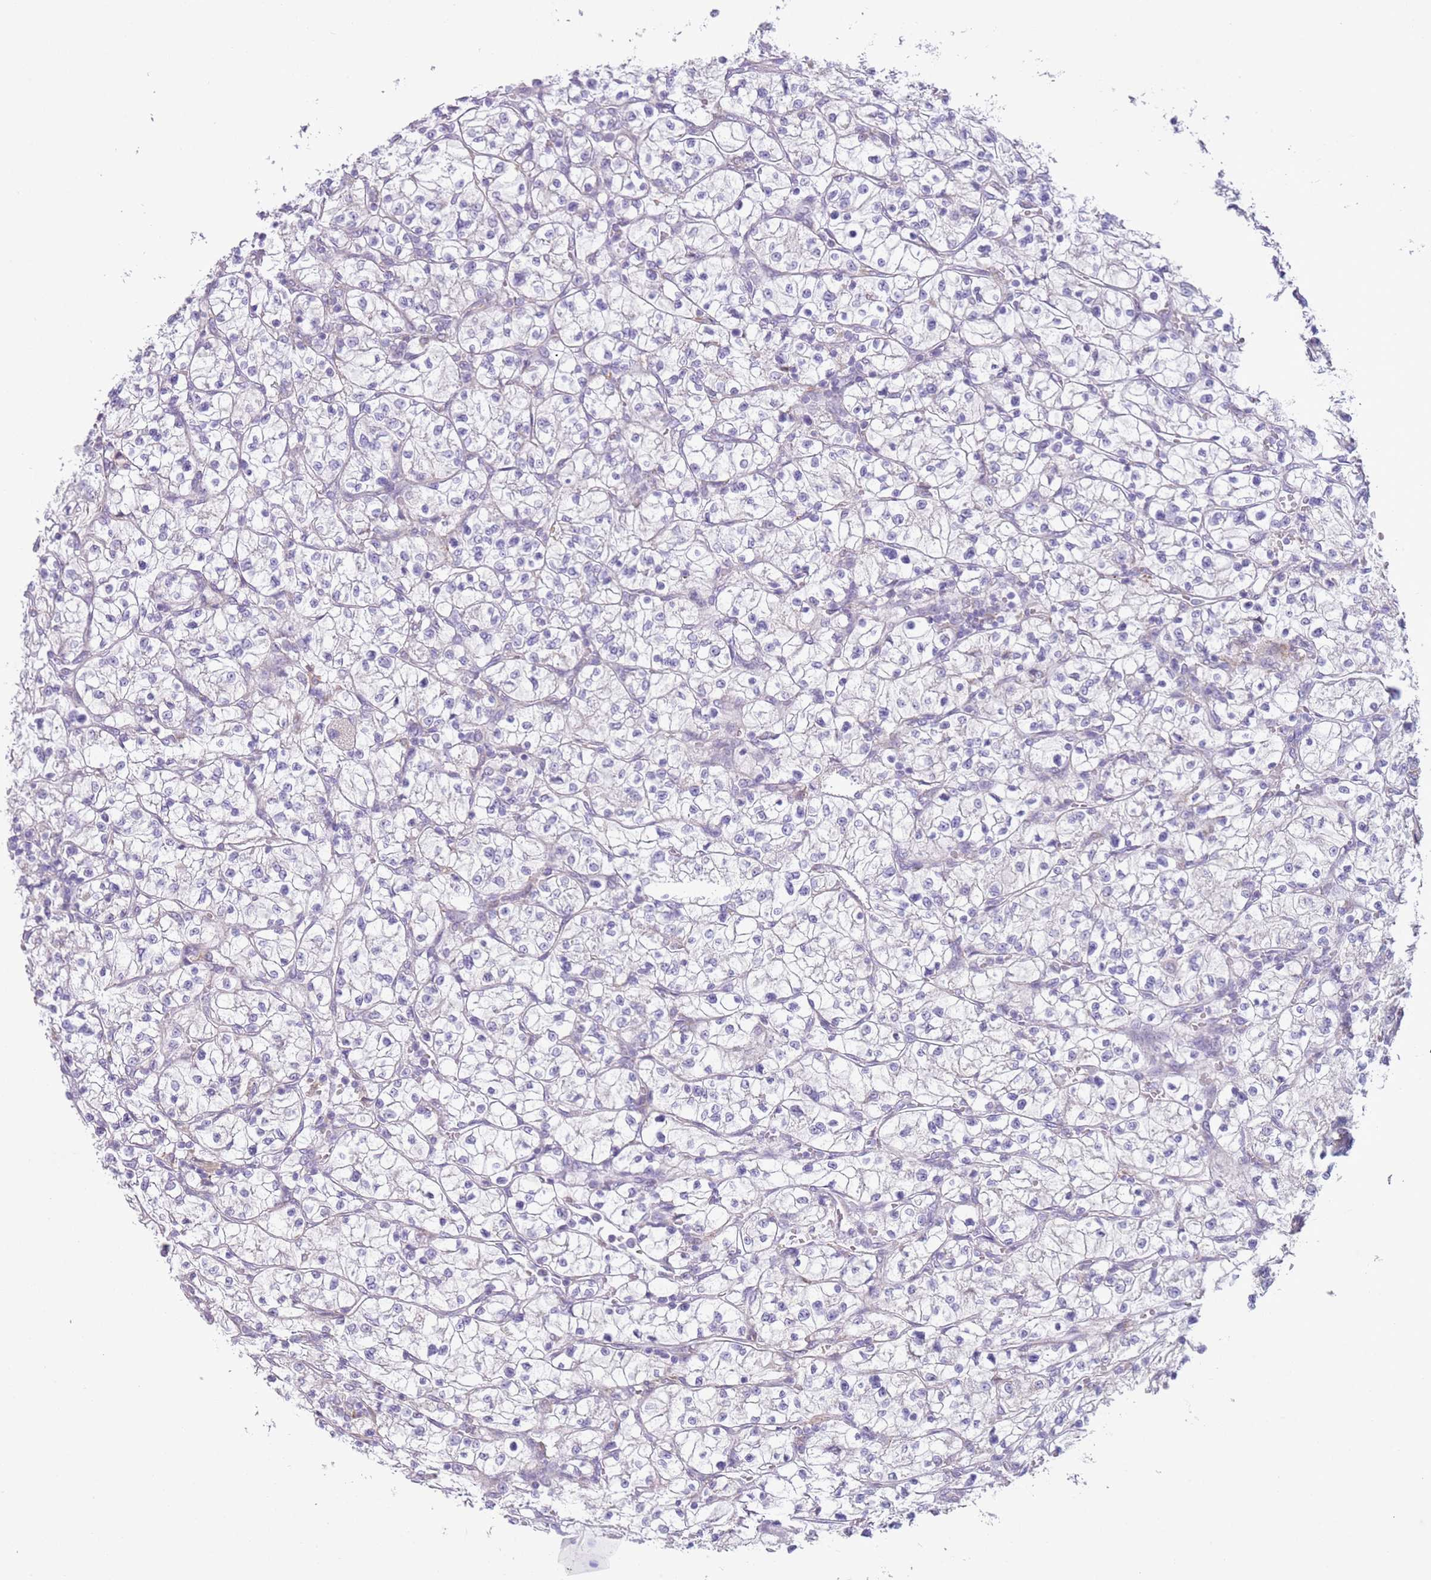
{"staining": {"intensity": "negative", "quantity": "none", "location": "none"}, "tissue": "renal cancer", "cell_type": "Tumor cells", "image_type": "cancer", "snomed": [{"axis": "morphology", "description": "Adenocarcinoma, NOS"}, {"axis": "topography", "description": "Kidney"}], "caption": "There is no significant staining in tumor cells of renal cancer (adenocarcinoma).", "gene": "OAF", "patient": {"sex": "female", "age": 64}}